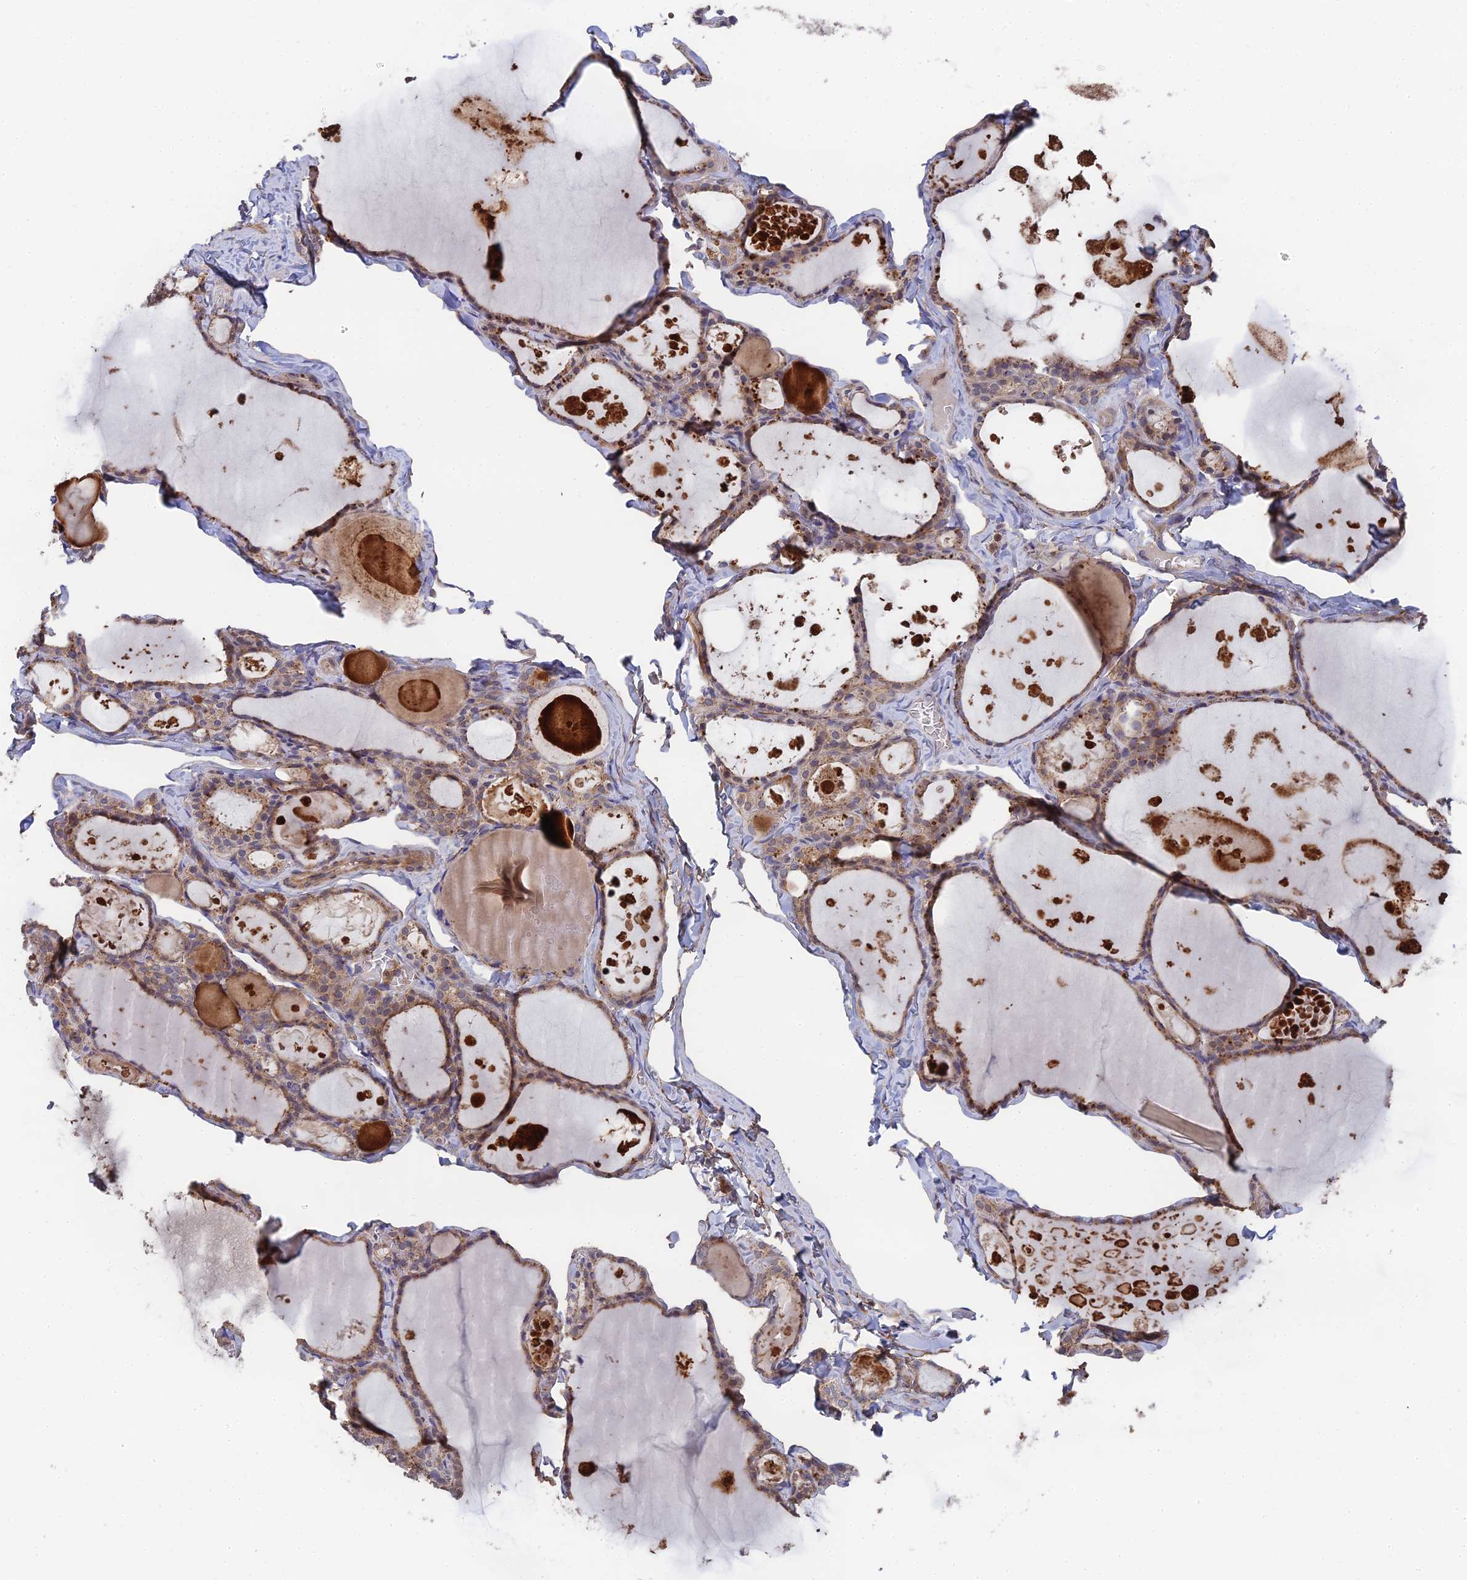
{"staining": {"intensity": "moderate", "quantity": ">75%", "location": "cytoplasmic/membranous"}, "tissue": "thyroid gland", "cell_type": "Glandular cells", "image_type": "normal", "snomed": [{"axis": "morphology", "description": "Normal tissue, NOS"}, {"axis": "topography", "description": "Thyroid gland"}], "caption": "Thyroid gland stained with DAB (3,3'-diaminobenzidine) immunohistochemistry shows medium levels of moderate cytoplasmic/membranous staining in approximately >75% of glandular cells.", "gene": "RPIA", "patient": {"sex": "male", "age": 56}}